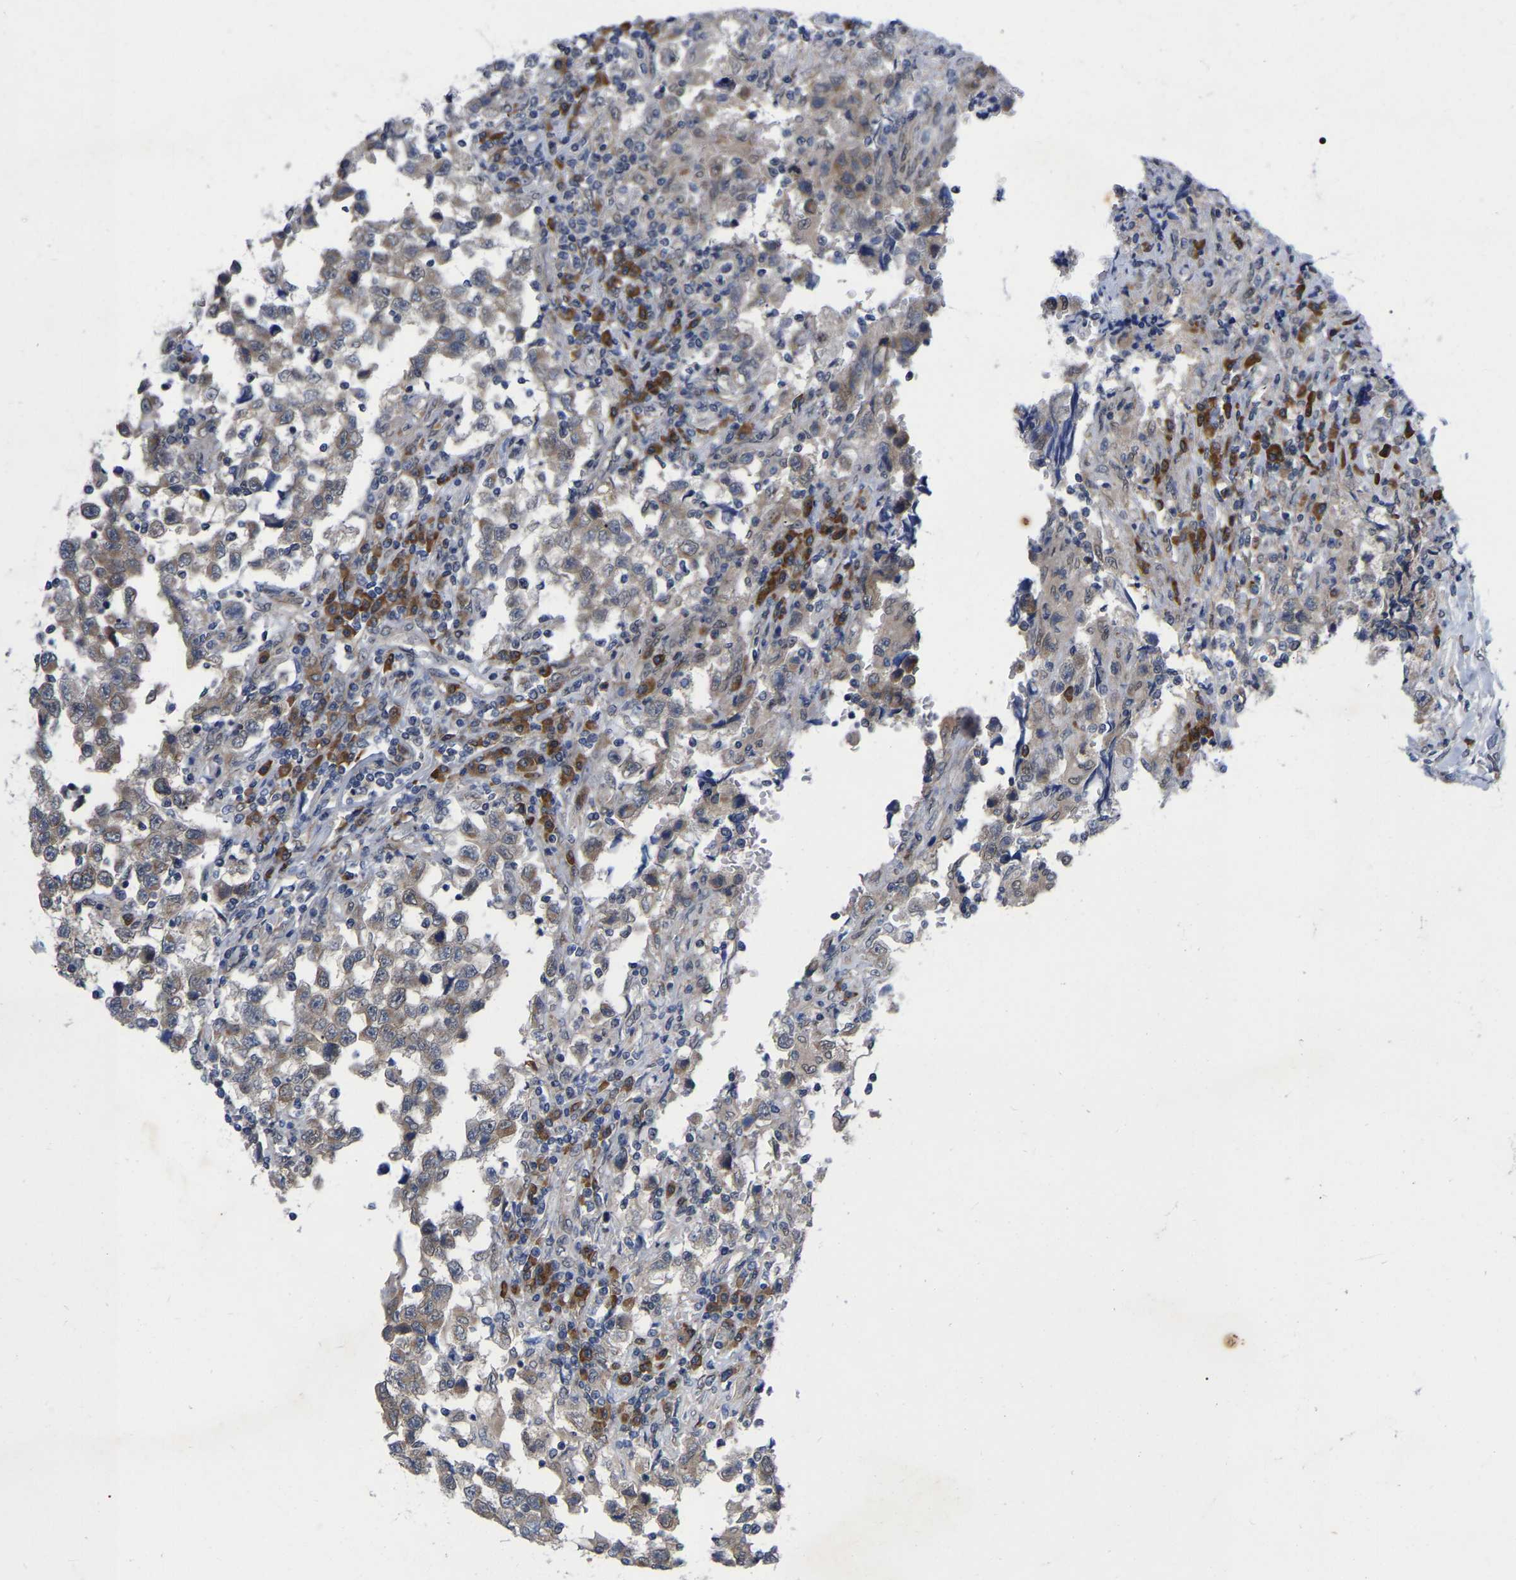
{"staining": {"intensity": "weak", "quantity": "<25%", "location": "cytoplasmic/membranous"}, "tissue": "testis cancer", "cell_type": "Tumor cells", "image_type": "cancer", "snomed": [{"axis": "morphology", "description": "Carcinoma, Embryonal, NOS"}, {"axis": "topography", "description": "Testis"}], "caption": "Immunohistochemistry (IHC) of testis cancer reveals no staining in tumor cells.", "gene": "UBE4B", "patient": {"sex": "male", "age": 21}}